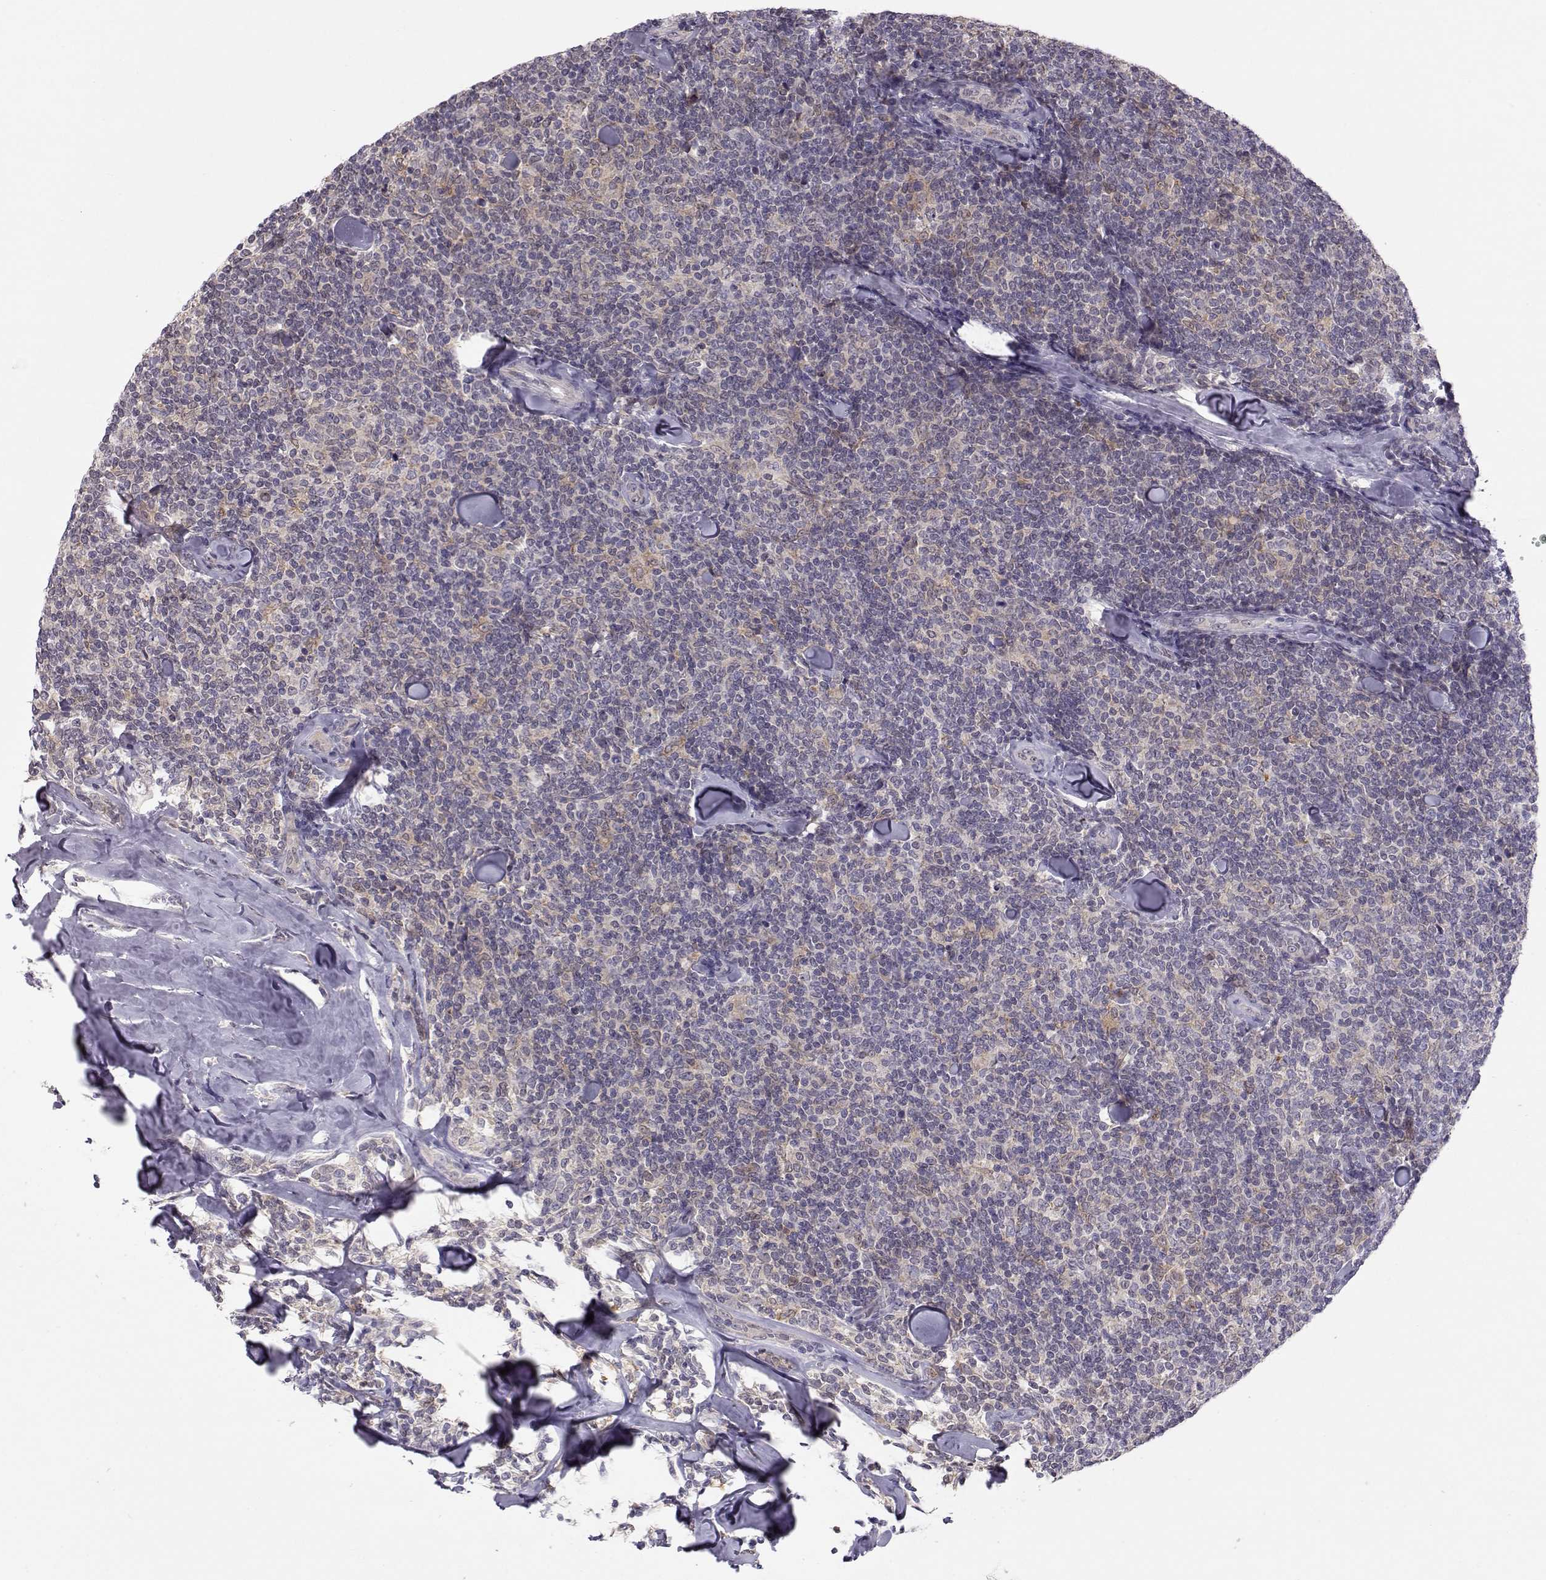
{"staining": {"intensity": "negative", "quantity": "none", "location": "none"}, "tissue": "lymphoma", "cell_type": "Tumor cells", "image_type": "cancer", "snomed": [{"axis": "morphology", "description": "Malignant lymphoma, non-Hodgkin's type, Low grade"}, {"axis": "topography", "description": "Lymph node"}], "caption": "Malignant lymphoma, non-Hodgkin's type (low-grade) was stained to show a protein in brown. There is no significant expression in tumor cells. (Stains: DAB (3,3'-diaminobenzidine) immunohistochemistry with hematoxylin counter stain, Microscopy: brightfield microscopy at high magnification).", "gene": "NPVF", "patient": {"sex": "female", "age": 56}}